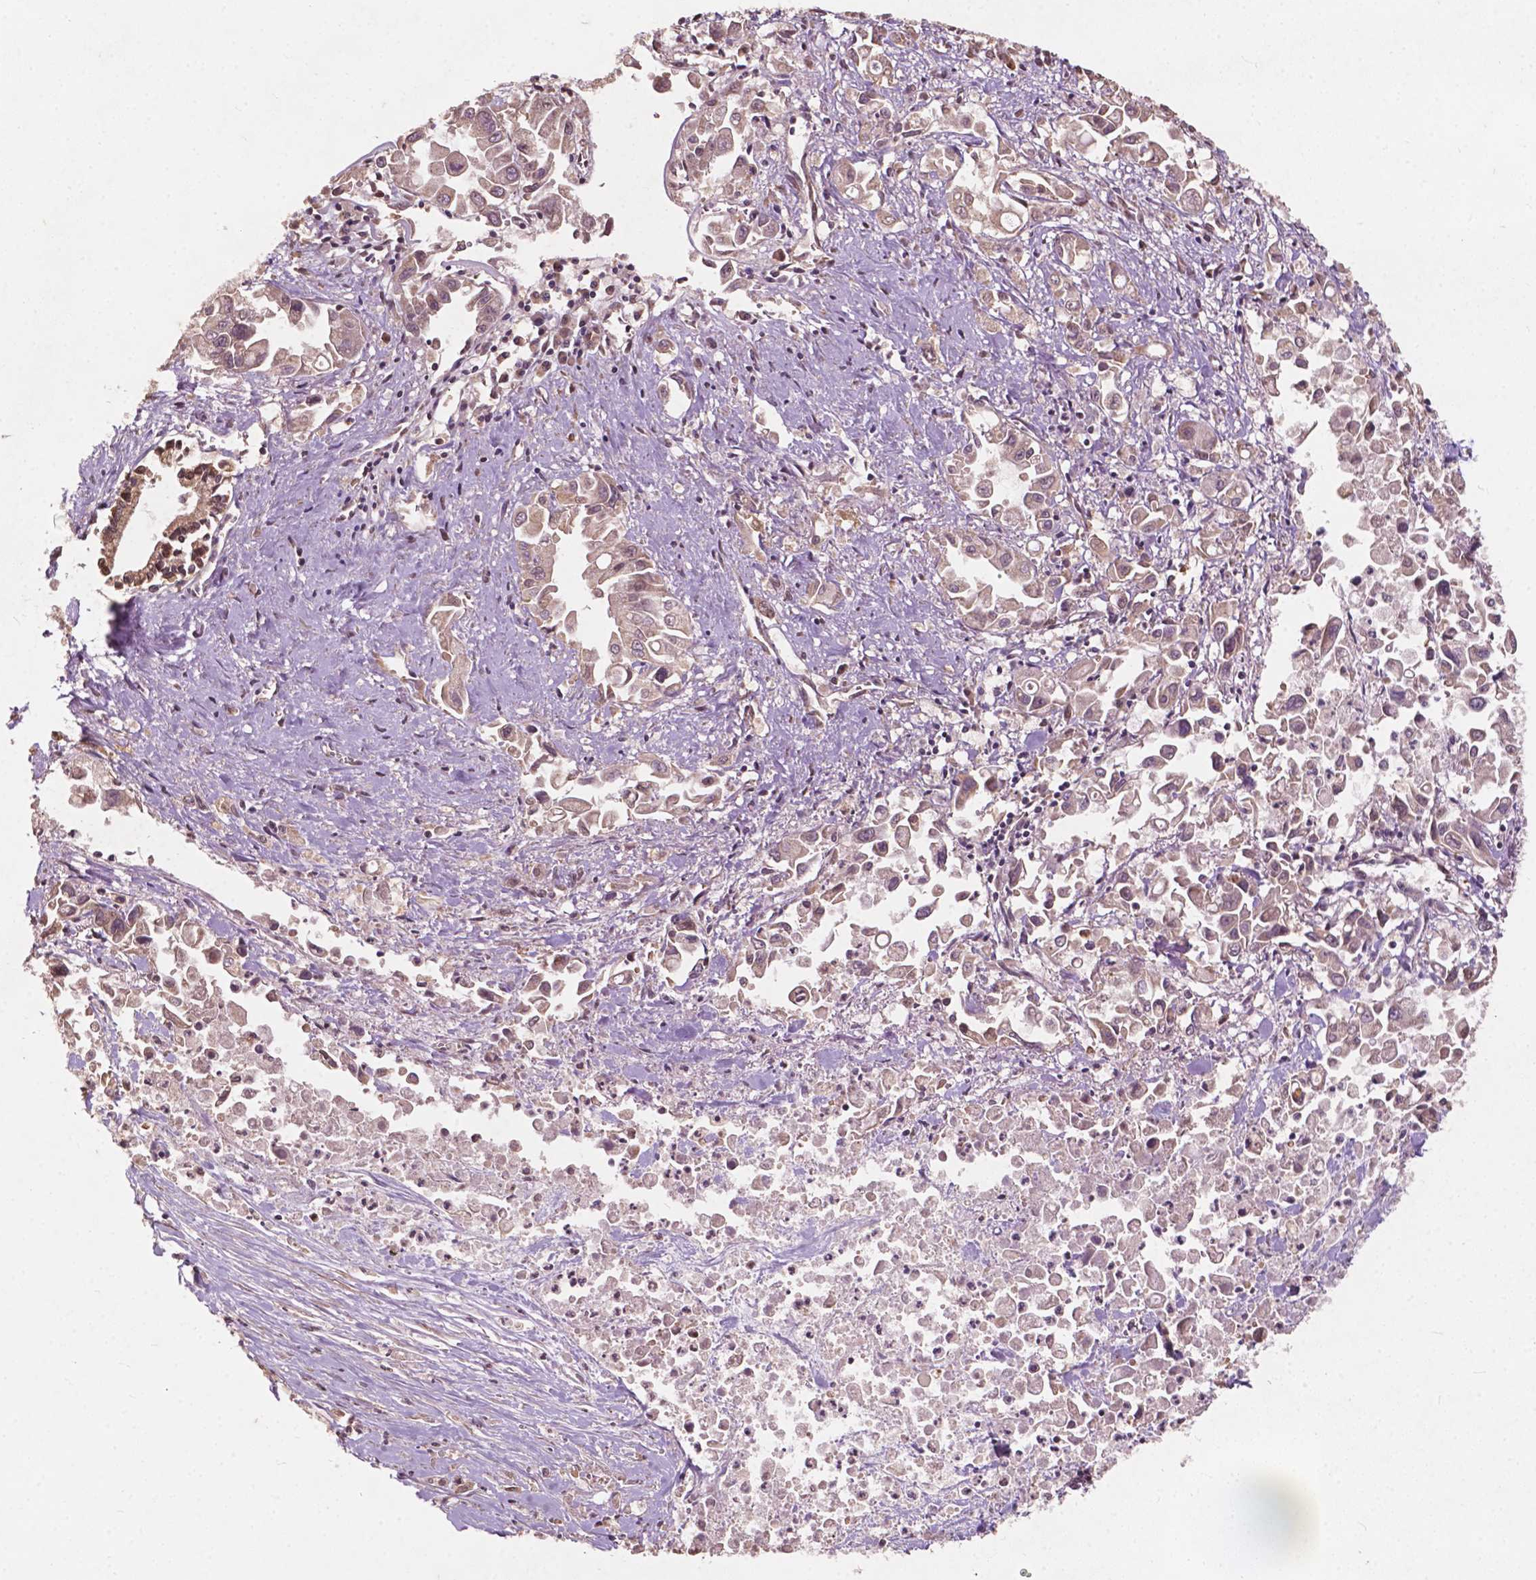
{"staining": {"intensity": "weak", "quantity": ">75%", "location": "cytoplasmic/membranous"}, "tissue": "pancreatic cancer", "cell_type": "Tumor cells", "image_type": "cancer", "snomed": [{"axis": "morphology", "description": "Adenocarcinoma, NOS"}, {"axis": "topography", "description": "Pancreas"}], "caption": "This photomicrograph demonstrates immunohistochemistry (IHC) staining of pancreatic cancer, with low weak cytoplasmic/membranous positivity in about >75% of tumor cells.", "gene": "CDC42BPA", "patient": {"sex": "female", "age": 83}}